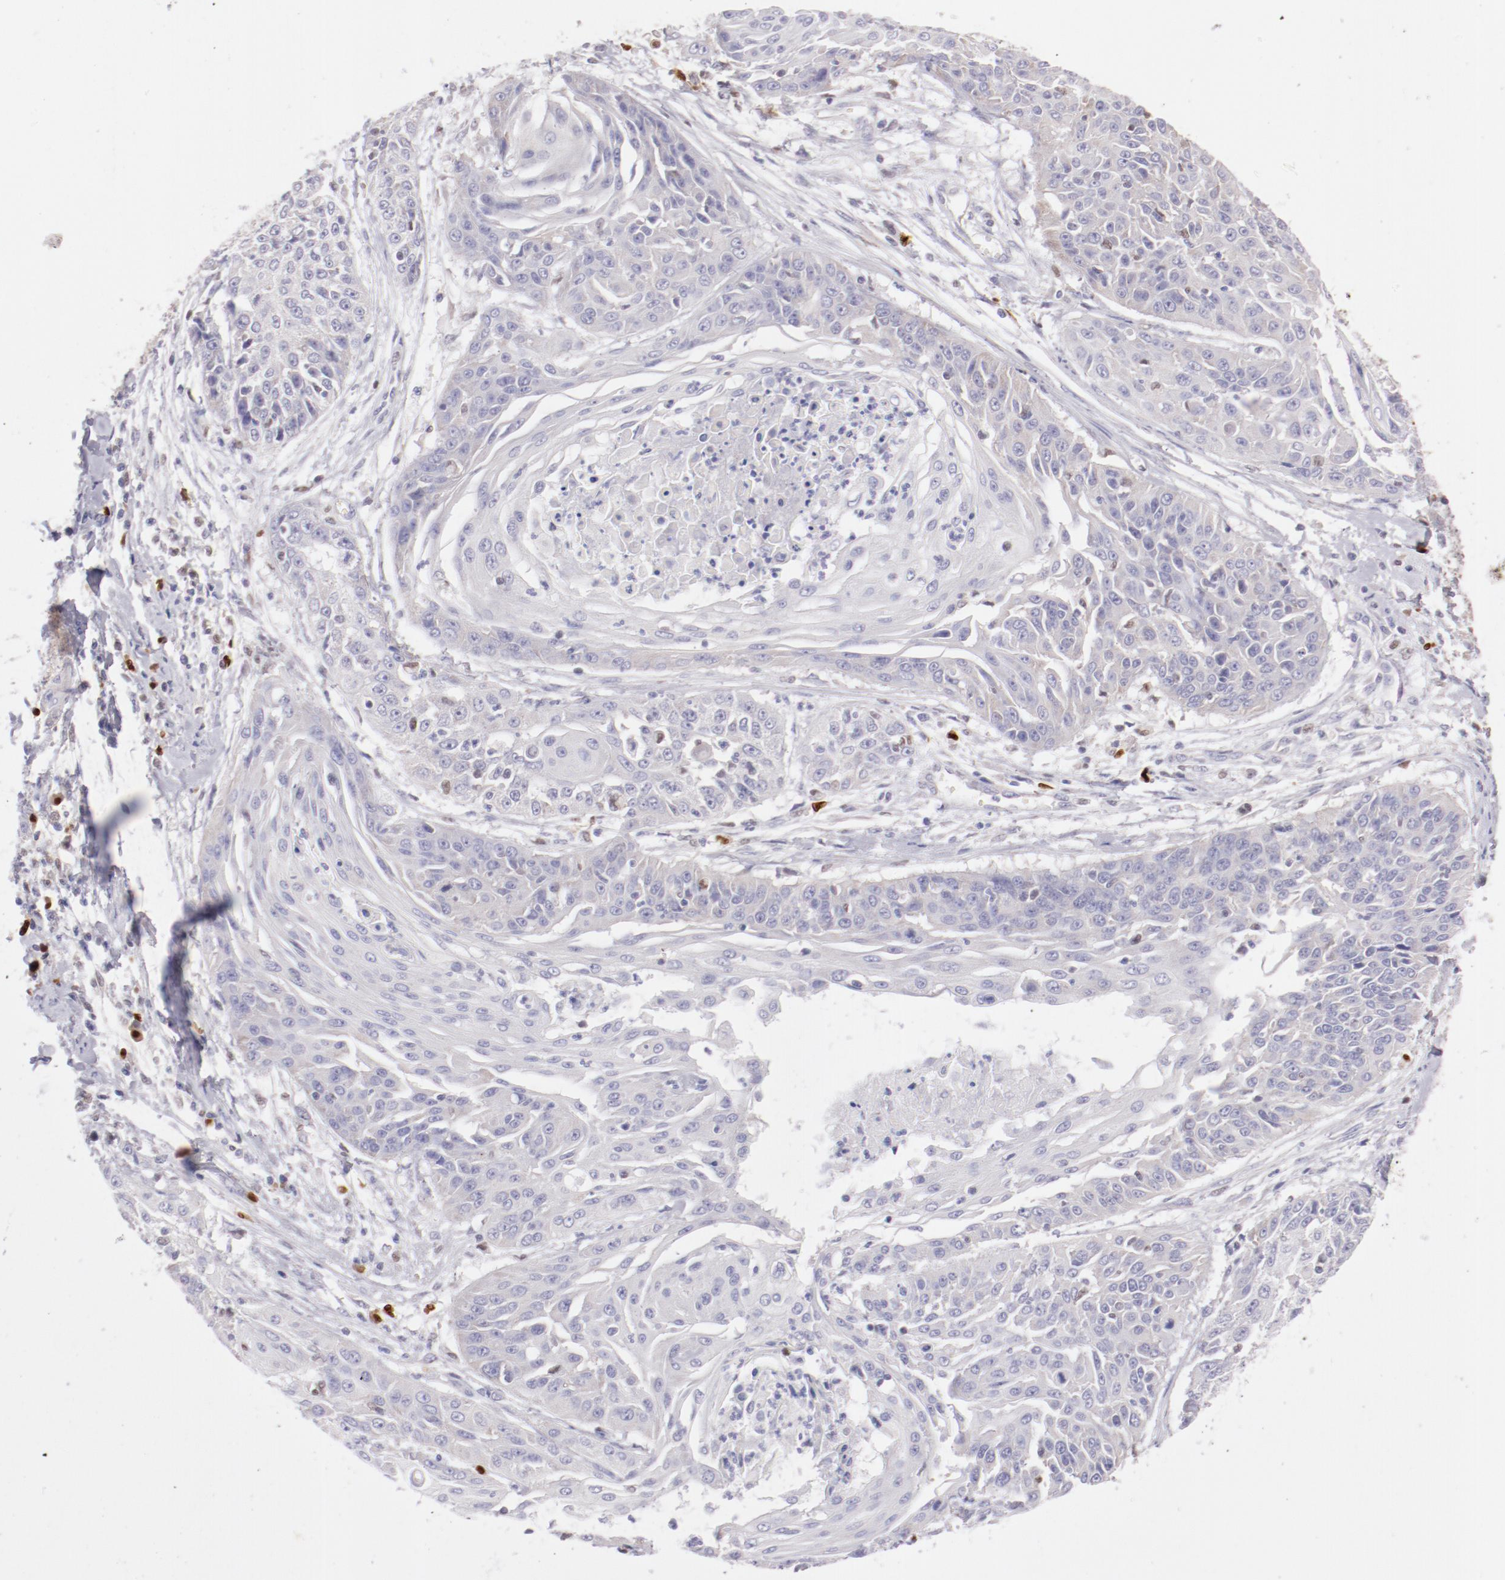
{"staining": {"intensity": "negative", "quantity": "none", "location": "none"}, "tissue": "cervical cancer", "cell_type": "Tumor cells", "image_type": "cancer", "snomed": [{"axis": "morphology", "description": "Squamous cell carcinoma, NOS"}, {"axis": "topography", "description": "Cervix"}], "caption": "Human cervical cancer (squamous cell carcinoma) stained for a protein using immunohistochemistry (IHC) displays no positivity in tumor cells.", "gene": "IRF8", "patient": {"sex": "female", "age": 64}}